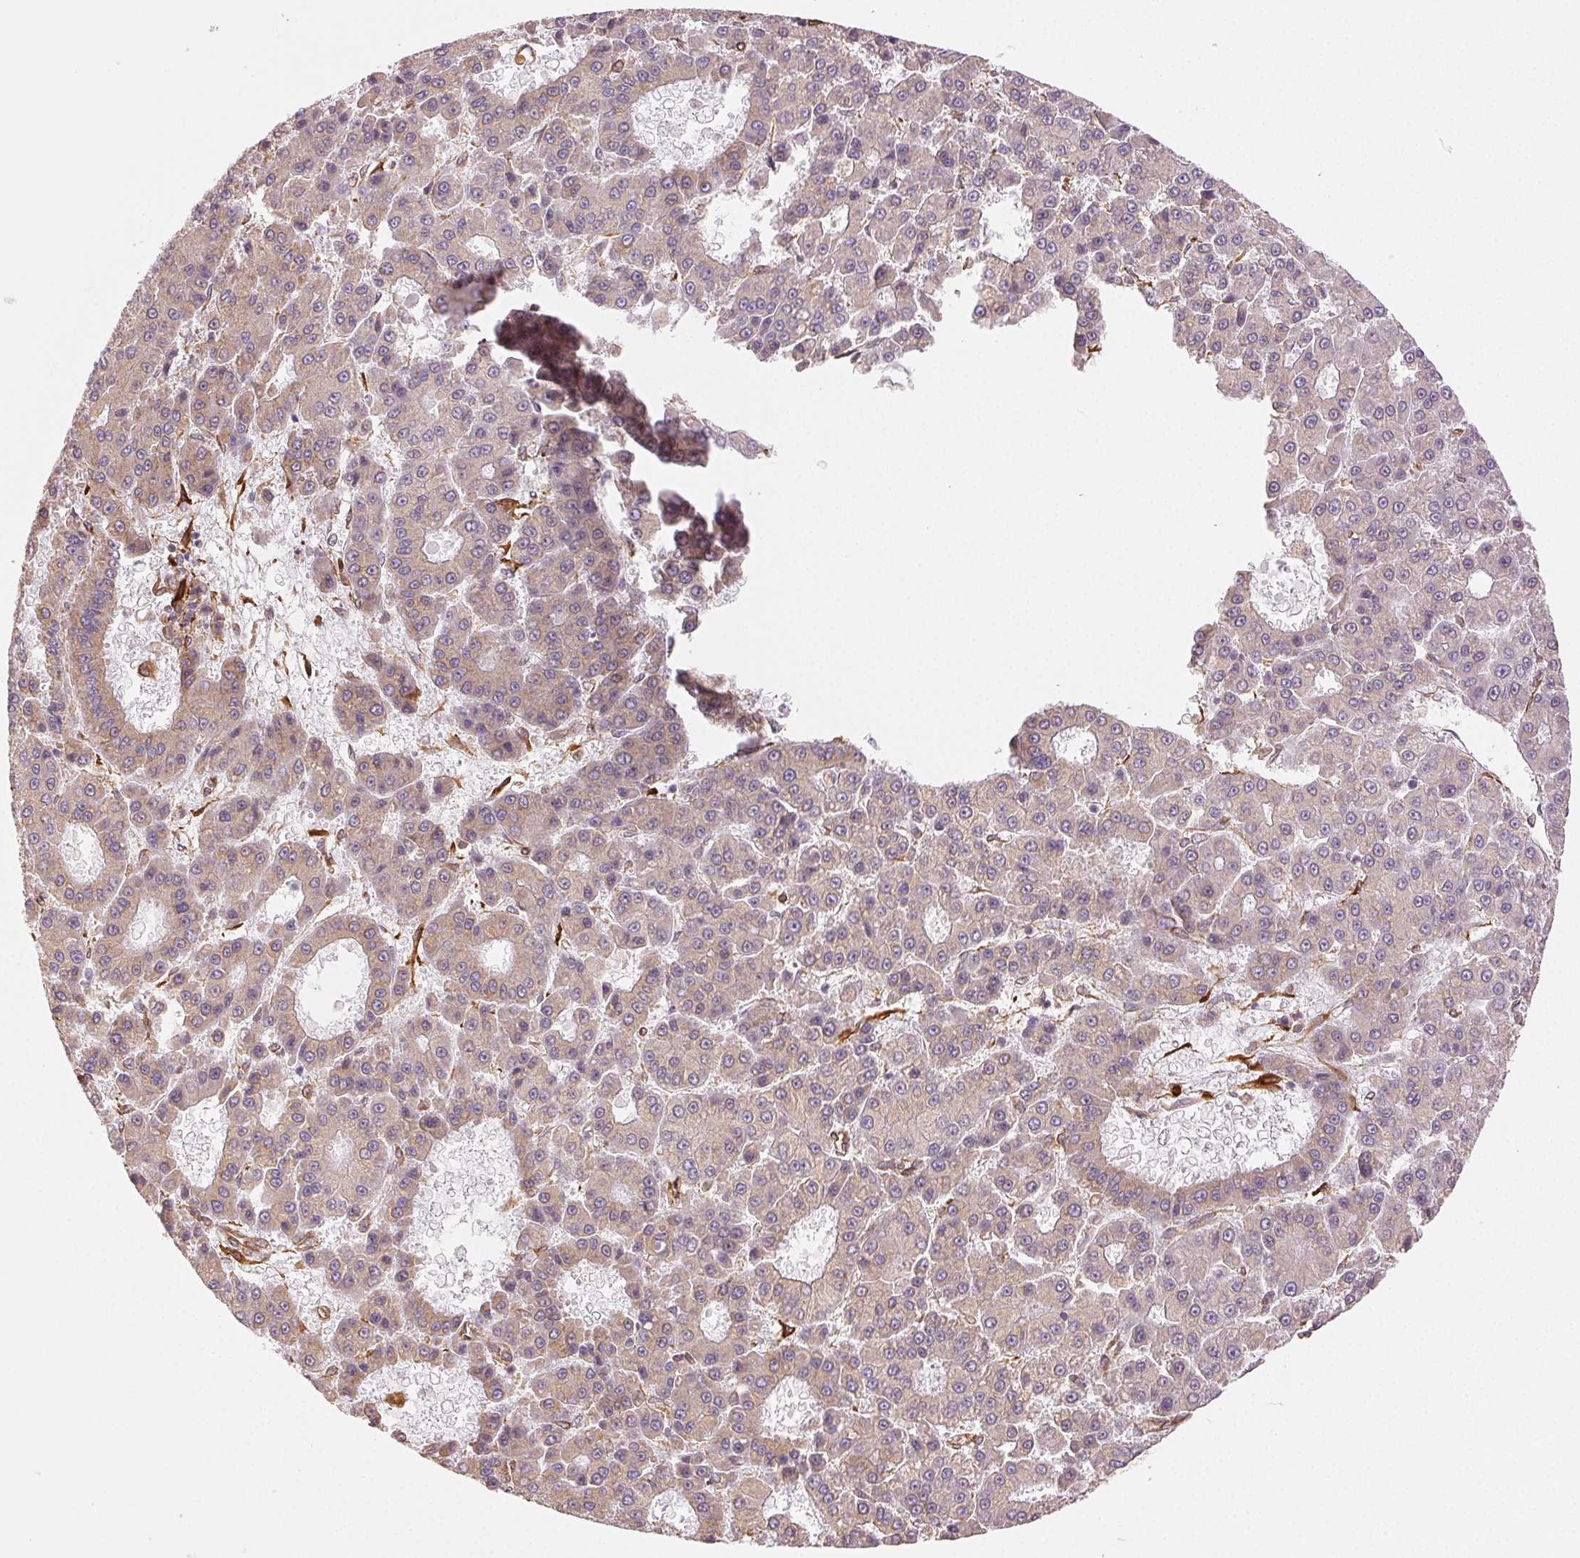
{"staining": {"intensity": "weak", "quantity": "25%-75%", "location": "cytoplasmic/membranous"}, "tissue": "liver cancer", "cell_type": "Tumor cells", "image_type": "cancer", "snomed": [{"axis": "morphology", "description": "Carcinoma, Hepatocellular, NOS"}, {"axis": "topography", "description": "Liver"}], "caption": "Liver cancer (hepatocellular carcinoma) stained for a protein (brown) demonstrates weak cytoplasmic/membranous positive staining in approximately 25%-75% of tumor cells.", "gene": "RCN3", "patient": {"sex": "male", "age": 70}}